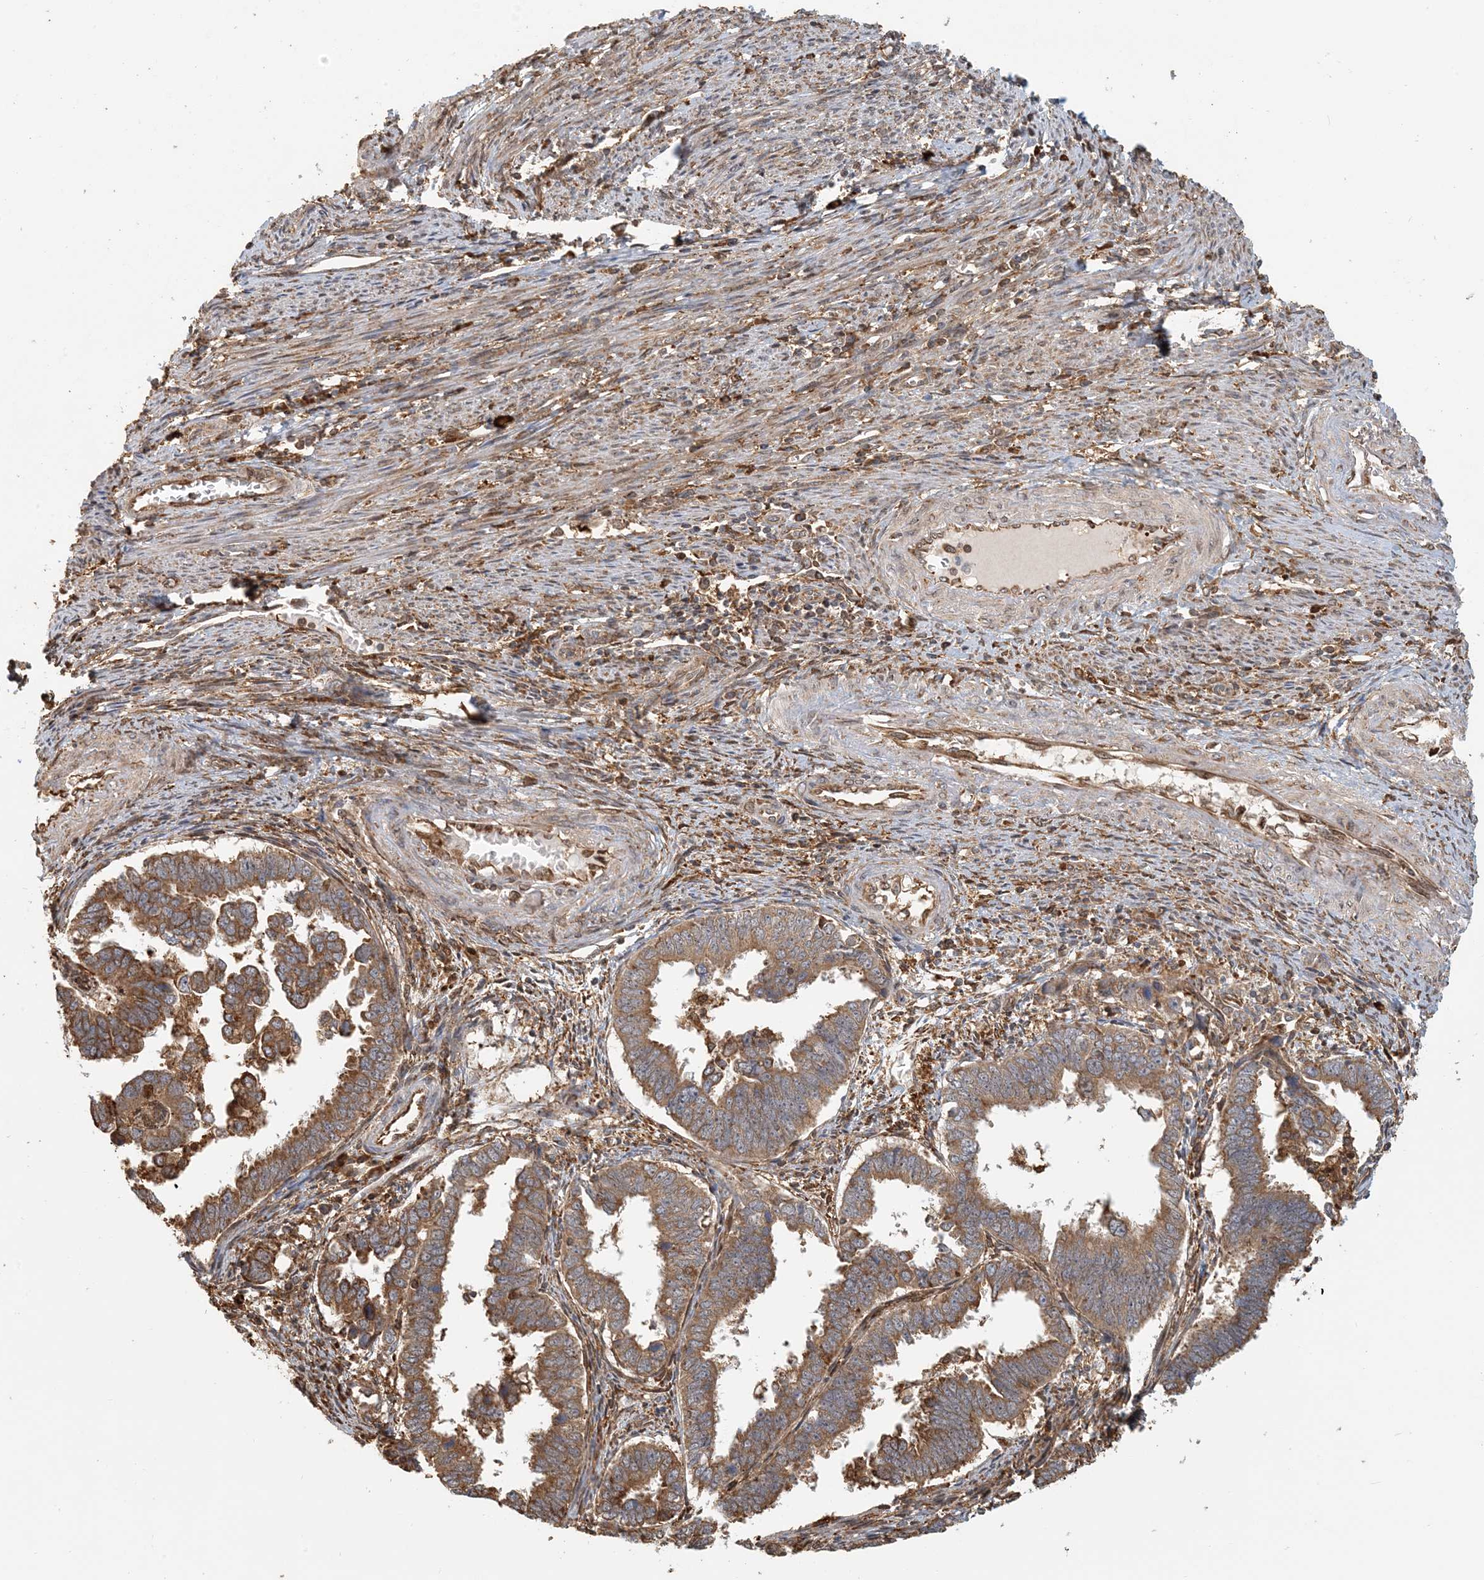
{"staining": {"intensity": "moderate", "quantity": ">75%", "location": "cytoplasmic/membranous"}, "tissue": "endometrial cancer", "cell_type": "Tumor cells", "image_type": "cancer", "snomed": [{"axis": "morphology", "description": "Adenocarcinoma, NOS"}, {"axis": "topography", "description": "Endometrium"}], "caption": "The image shows a brown stain indicating the presence of a protein in the cytoplasmic/membranous of tumor cells in endometrial adenocarcinoma.", "gene": "HNMT", "patient": {"sex": "female", "age": 75}}